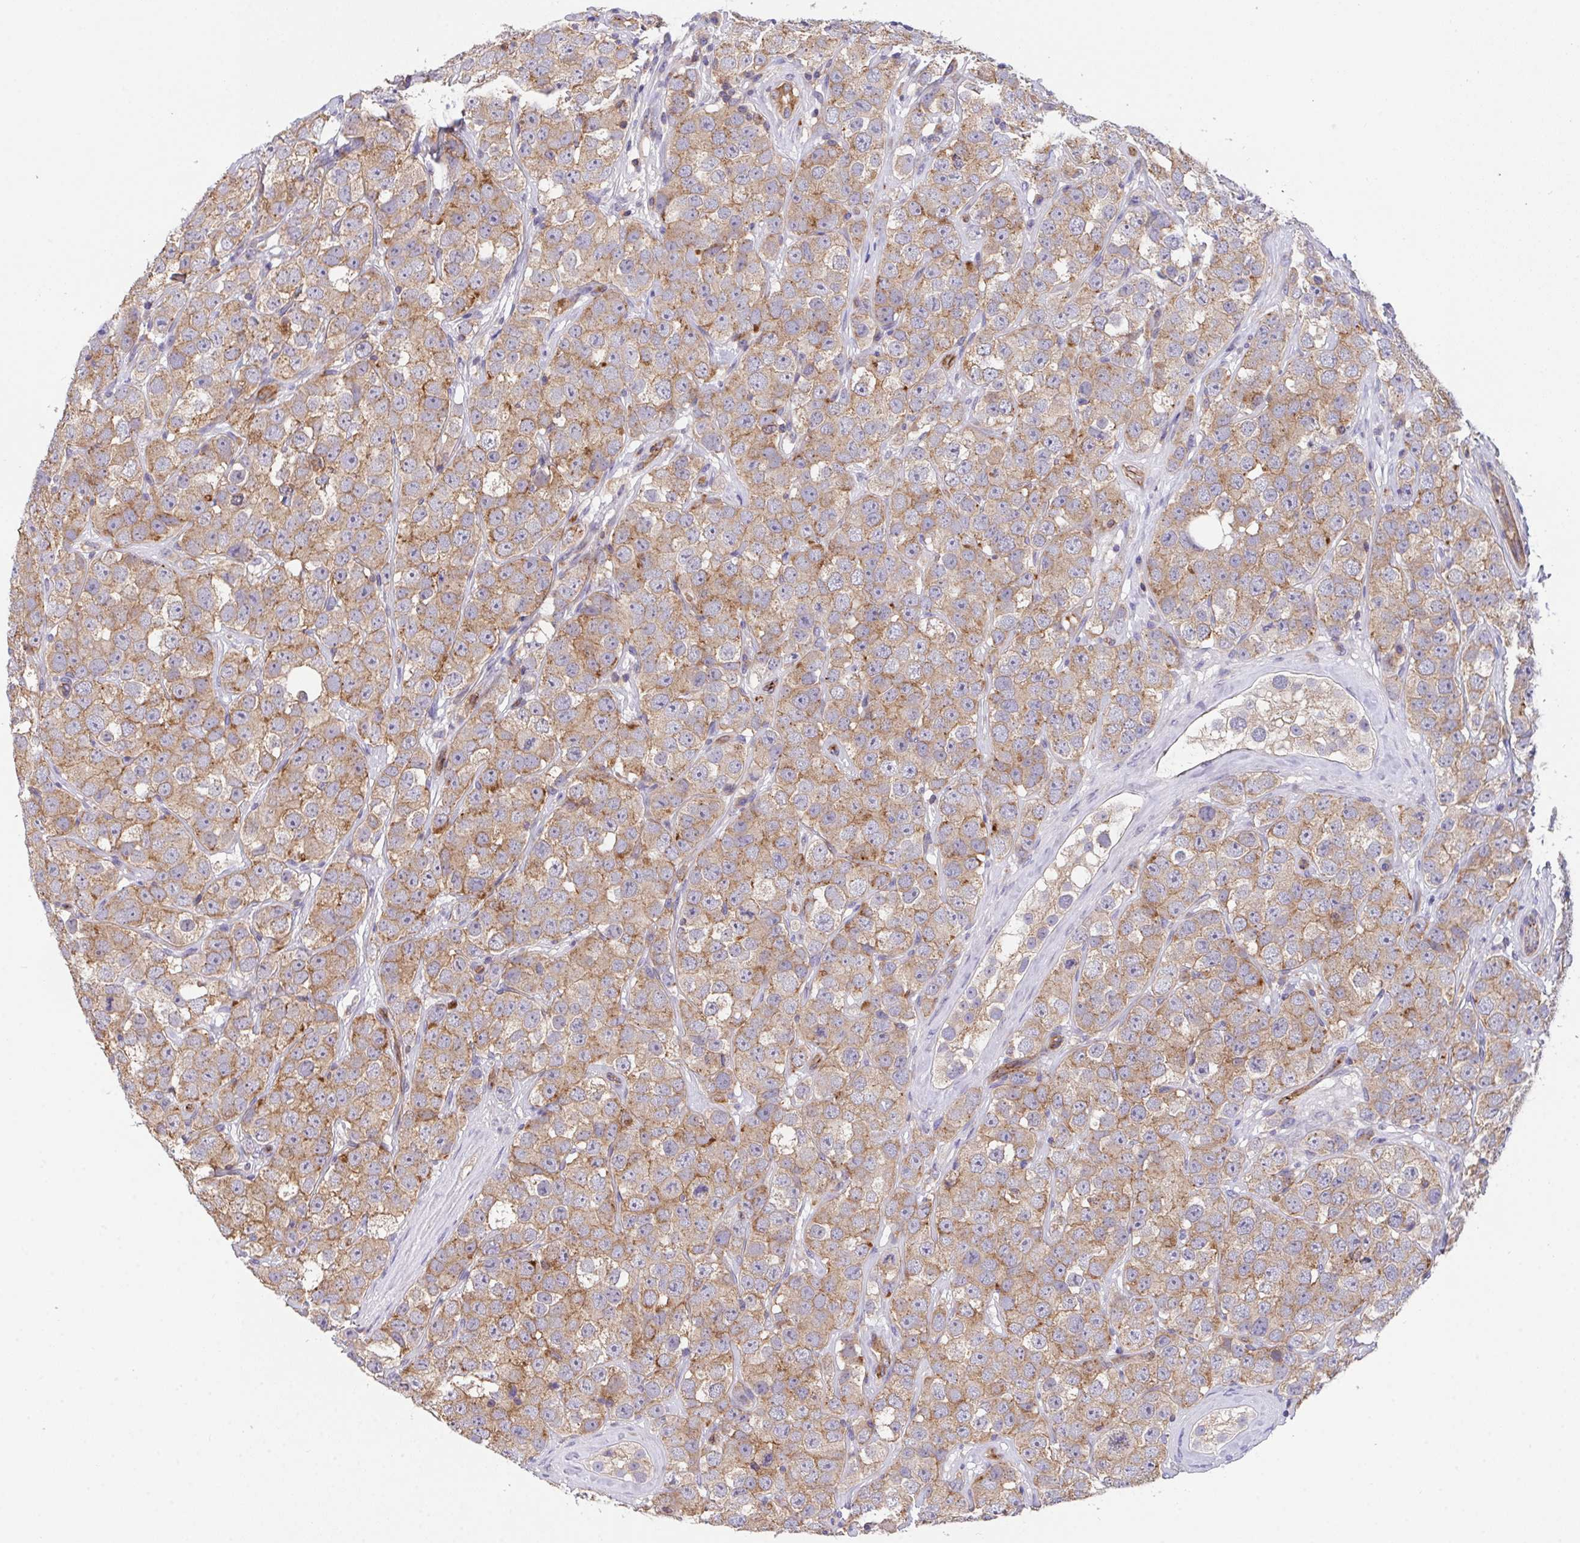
{"staining": {"intensity": "moderate", "quantity": "25%-75%", "location": "cytoplasmic/membranous"}, "tissue": "testis cancer", "cell_type": "Tumor cells", "image_type": "cancer", "snomed": [{"axis": "morphology", "description": "Seminoma, NOS"}, {"axis": "topography", "description": "Testis"}], "caption": "Approximately 25%-75% of tumor cells in human seminoma (testis) show moderate cytoplasmic/membranous protein expression as visualized by brown immunohistochemical staining.", "gene": "C4orf36", "patient": {"sex": "male", "age": 28}}